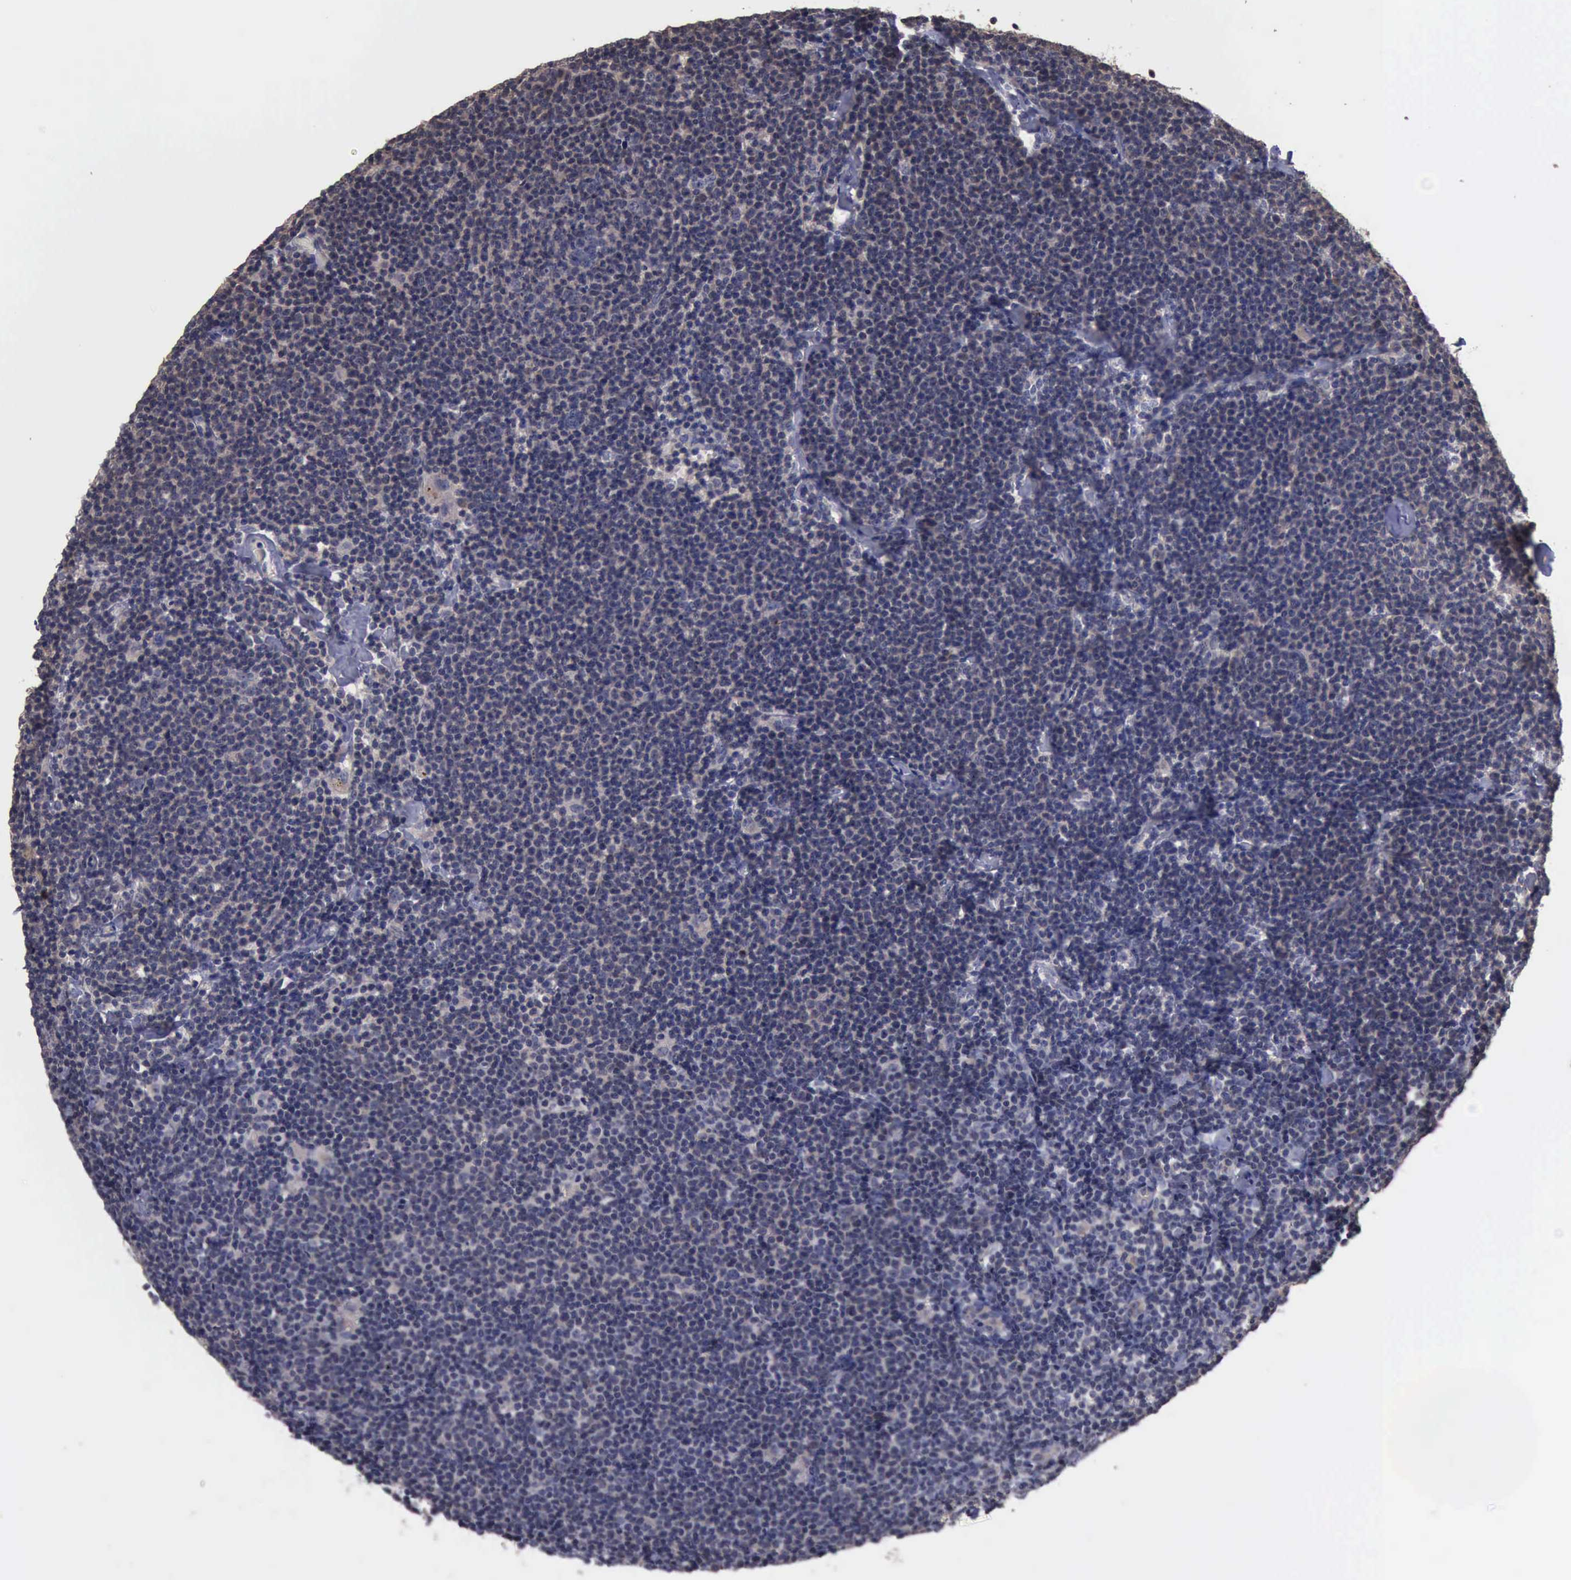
{"staining": {"intensity": "negative", "quantity": "none", "location": "none"}, "tissue": "lymphoma", "cell_type": "Tumor cells", "image_type": "cancer", "snomed": [{"axis": "morphology", "description": "Malignant lymphoma, non-Hodgkin's type, Low grade"}, {"axis": "topography", "description": "Lymph node"}], "caption": "Protein analysis of low-grade malignant lymphoma, non-Hodgkin's type shows no significant positivity in tumor cells.", "gene": "CRKL", "patient": {"sex": "male", "age": 65}}